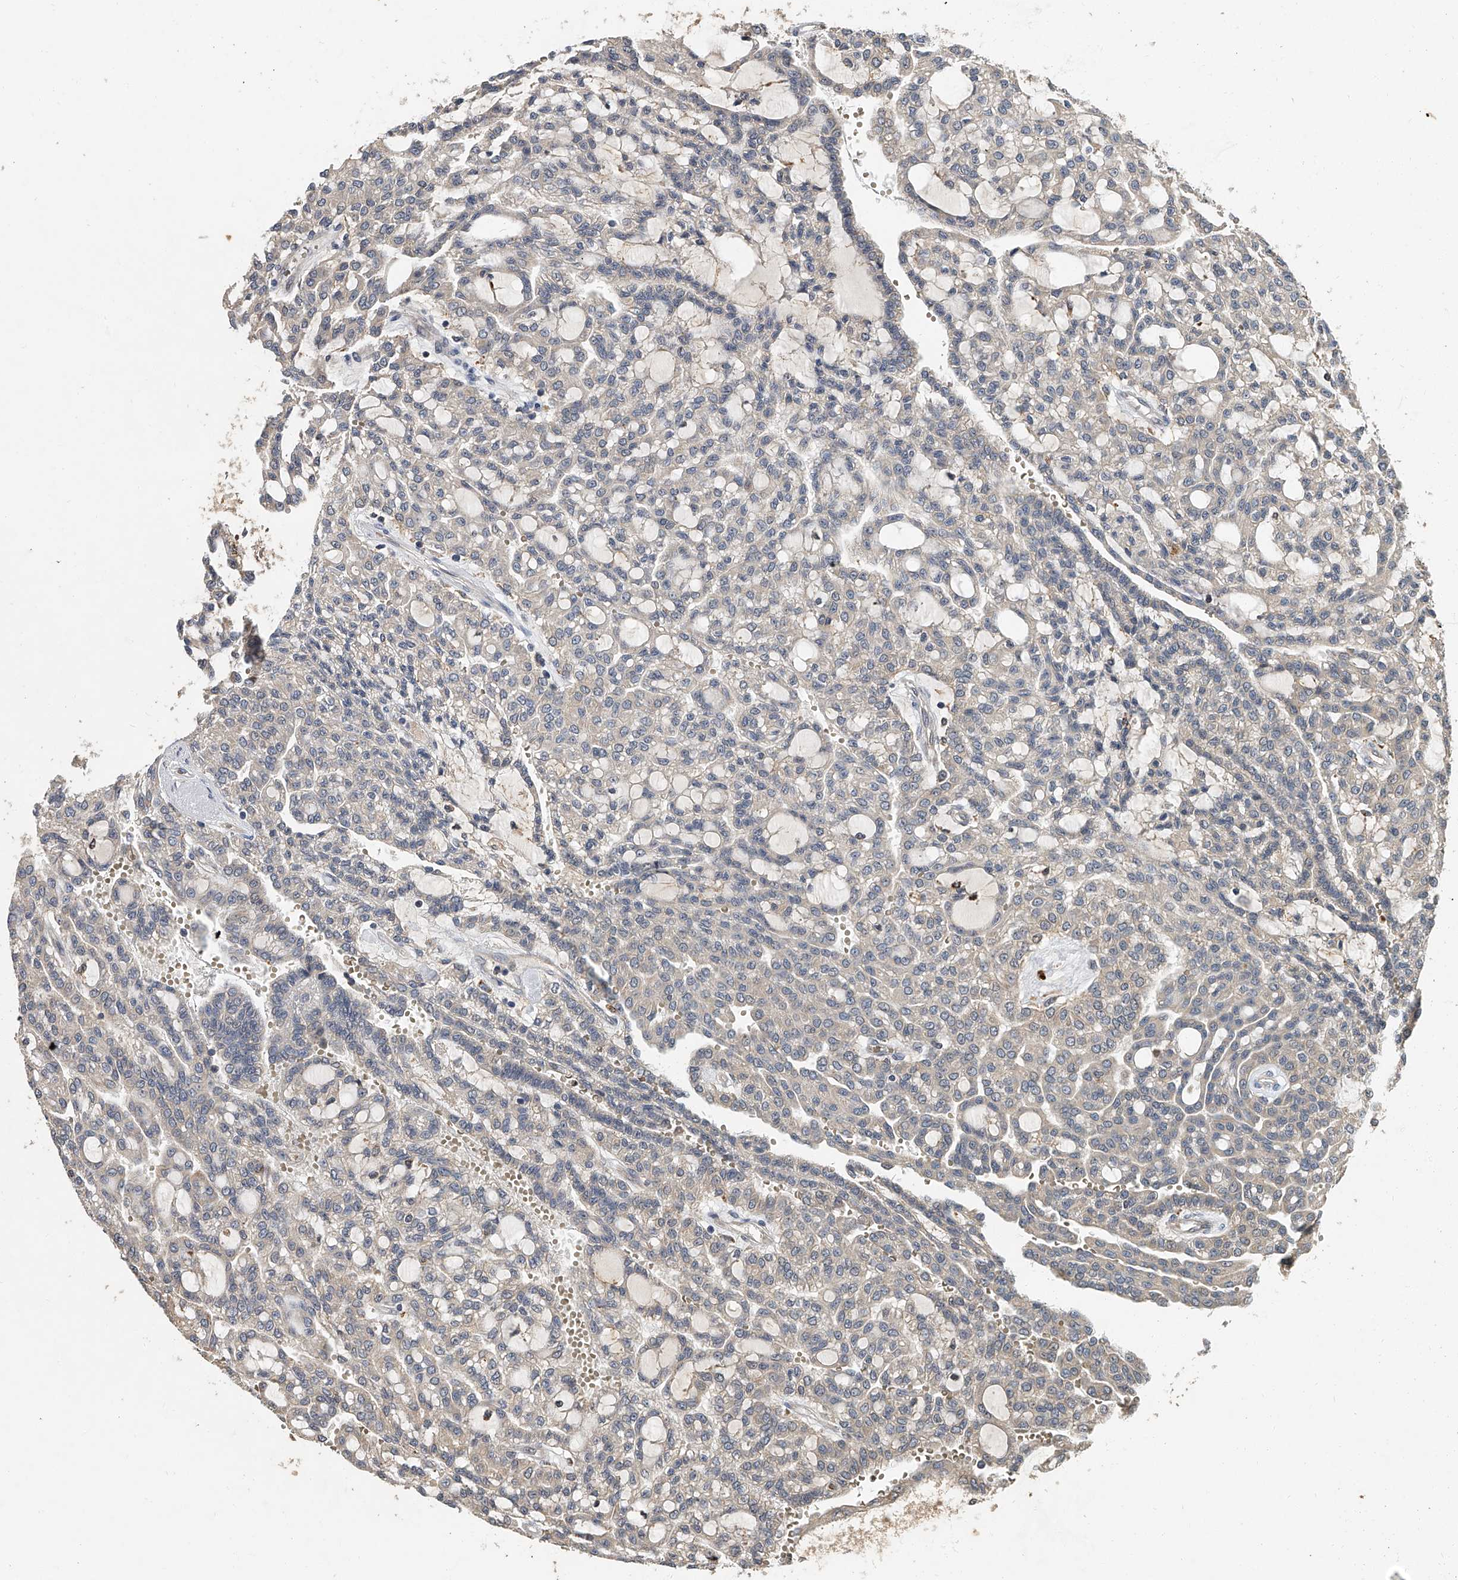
{"staining": {"intensity": "negative", "quantity": "none", "location": "none"}, "tissue": "renal cancer", "cell_type": "Tumor cells", "image_type": "cancer", "snomed": [{"axis": "morphology", "description": "Adenocarcinoma, NOS"}, {"axis": "topography", "description": "Kidney"}], "caption": "The immunohistochemistry (IHC) image has no significant expression in tumor cells of renal cancer (adenocarcinoma) tissue.", "gene": "JAG2", "patient": {"sex": "male", "age": 63}}